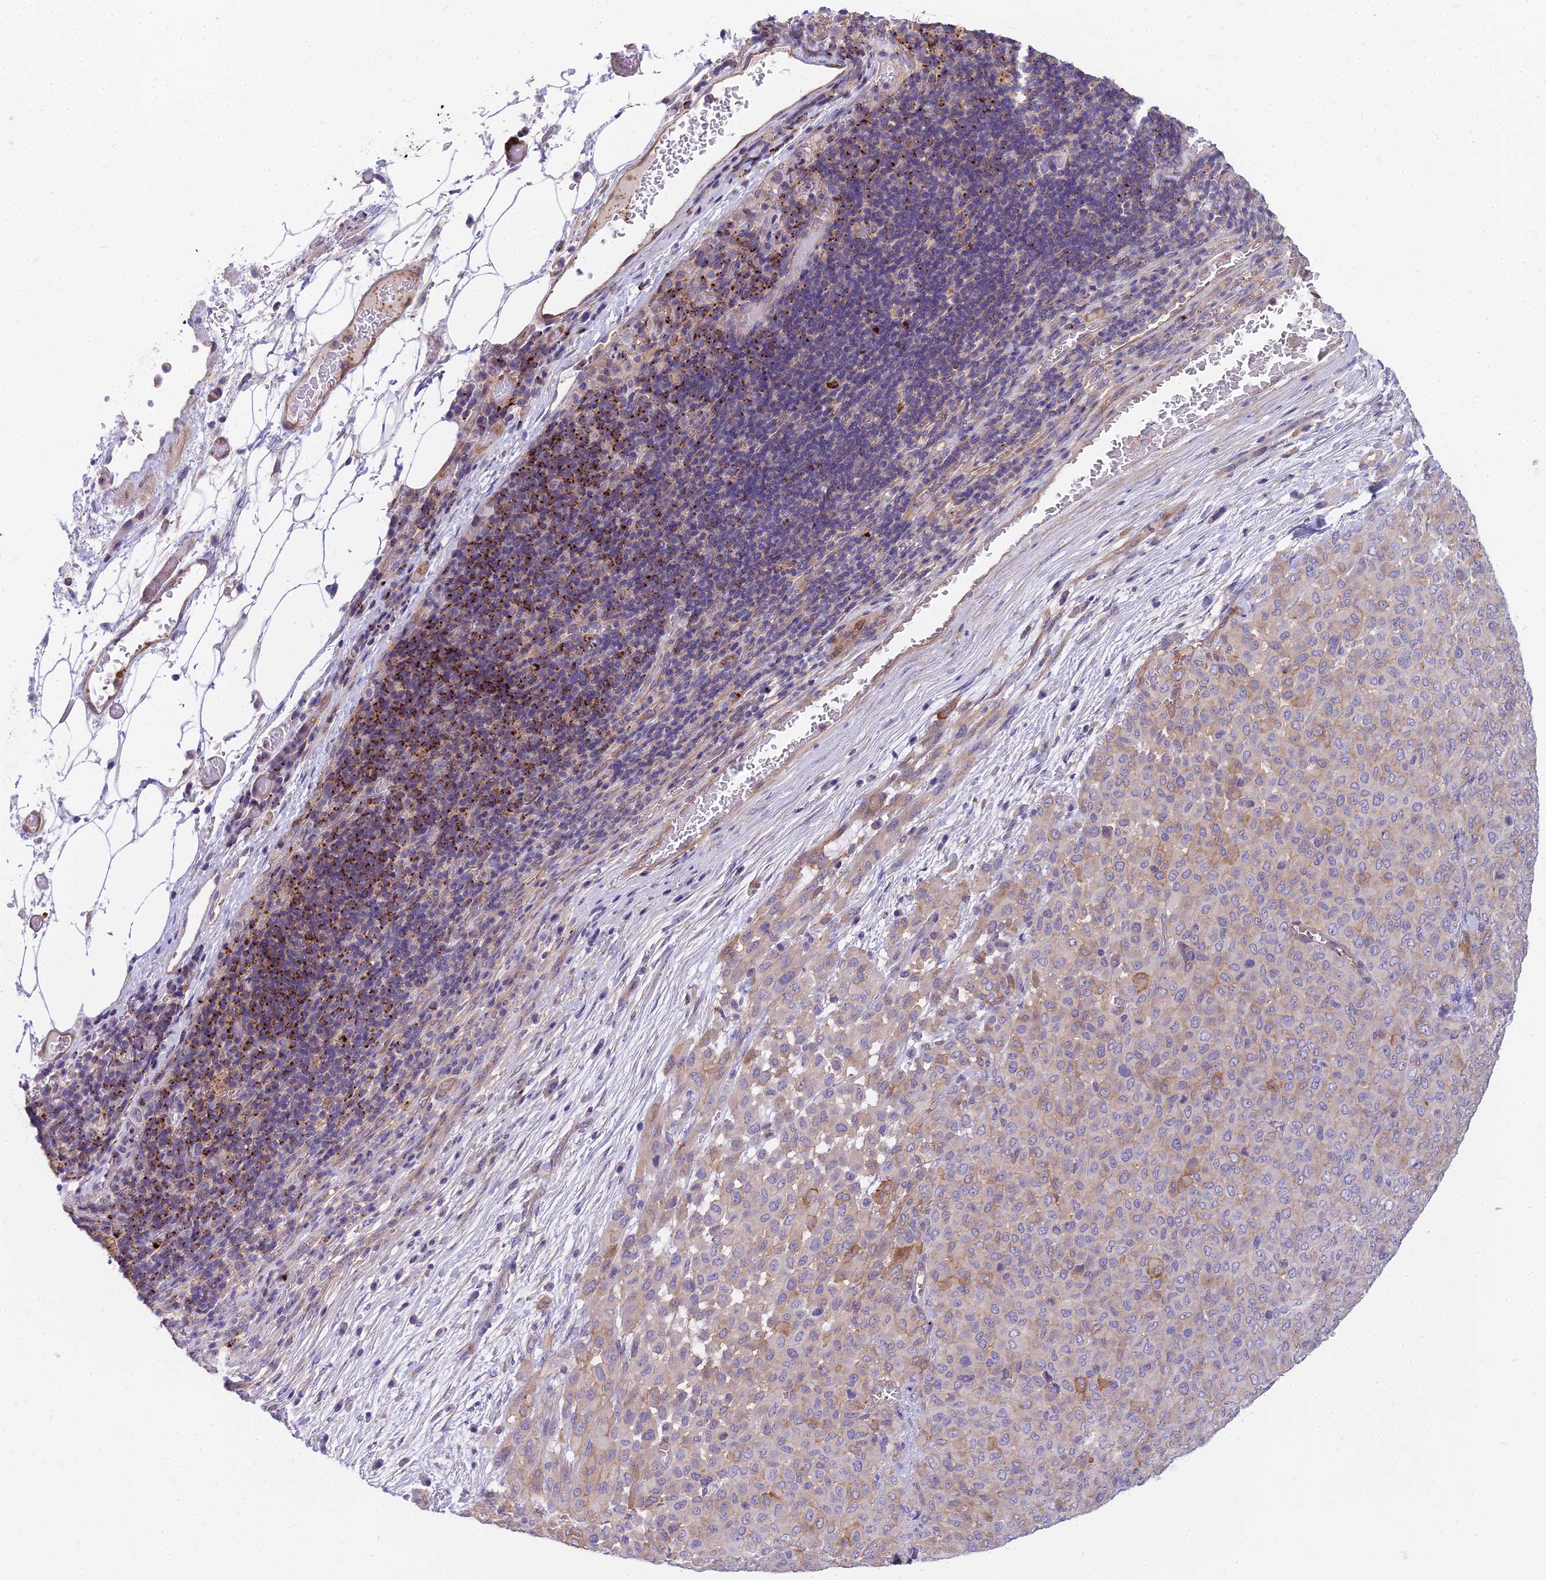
{"staining": {"intensity": "moderate", "quantity": "<25%", "location": "cytoplasmic/membranous"}, "tissue": "melanoma", "cell_type": "Tumor cells", "image_type": "cancer", "snomed": [{"axis": "morphology", "description": "Malignant melanoma, Metastatic site"}, {"axis": "topography", "description": "Skin"}], "caption": "Immunohistochemistry photomicrograph of neoplastic tissue: malignant melanoma (metastatic site) stained using IHC exhibits low levels of moderate protein expression localized specifically in the cytoplasmic/membranous of tumor cells, appearing as a cytoplasmic/membranous brown color.", "gene": "HLA-DOA", "patient": {"sex": "female", "age": 81}}